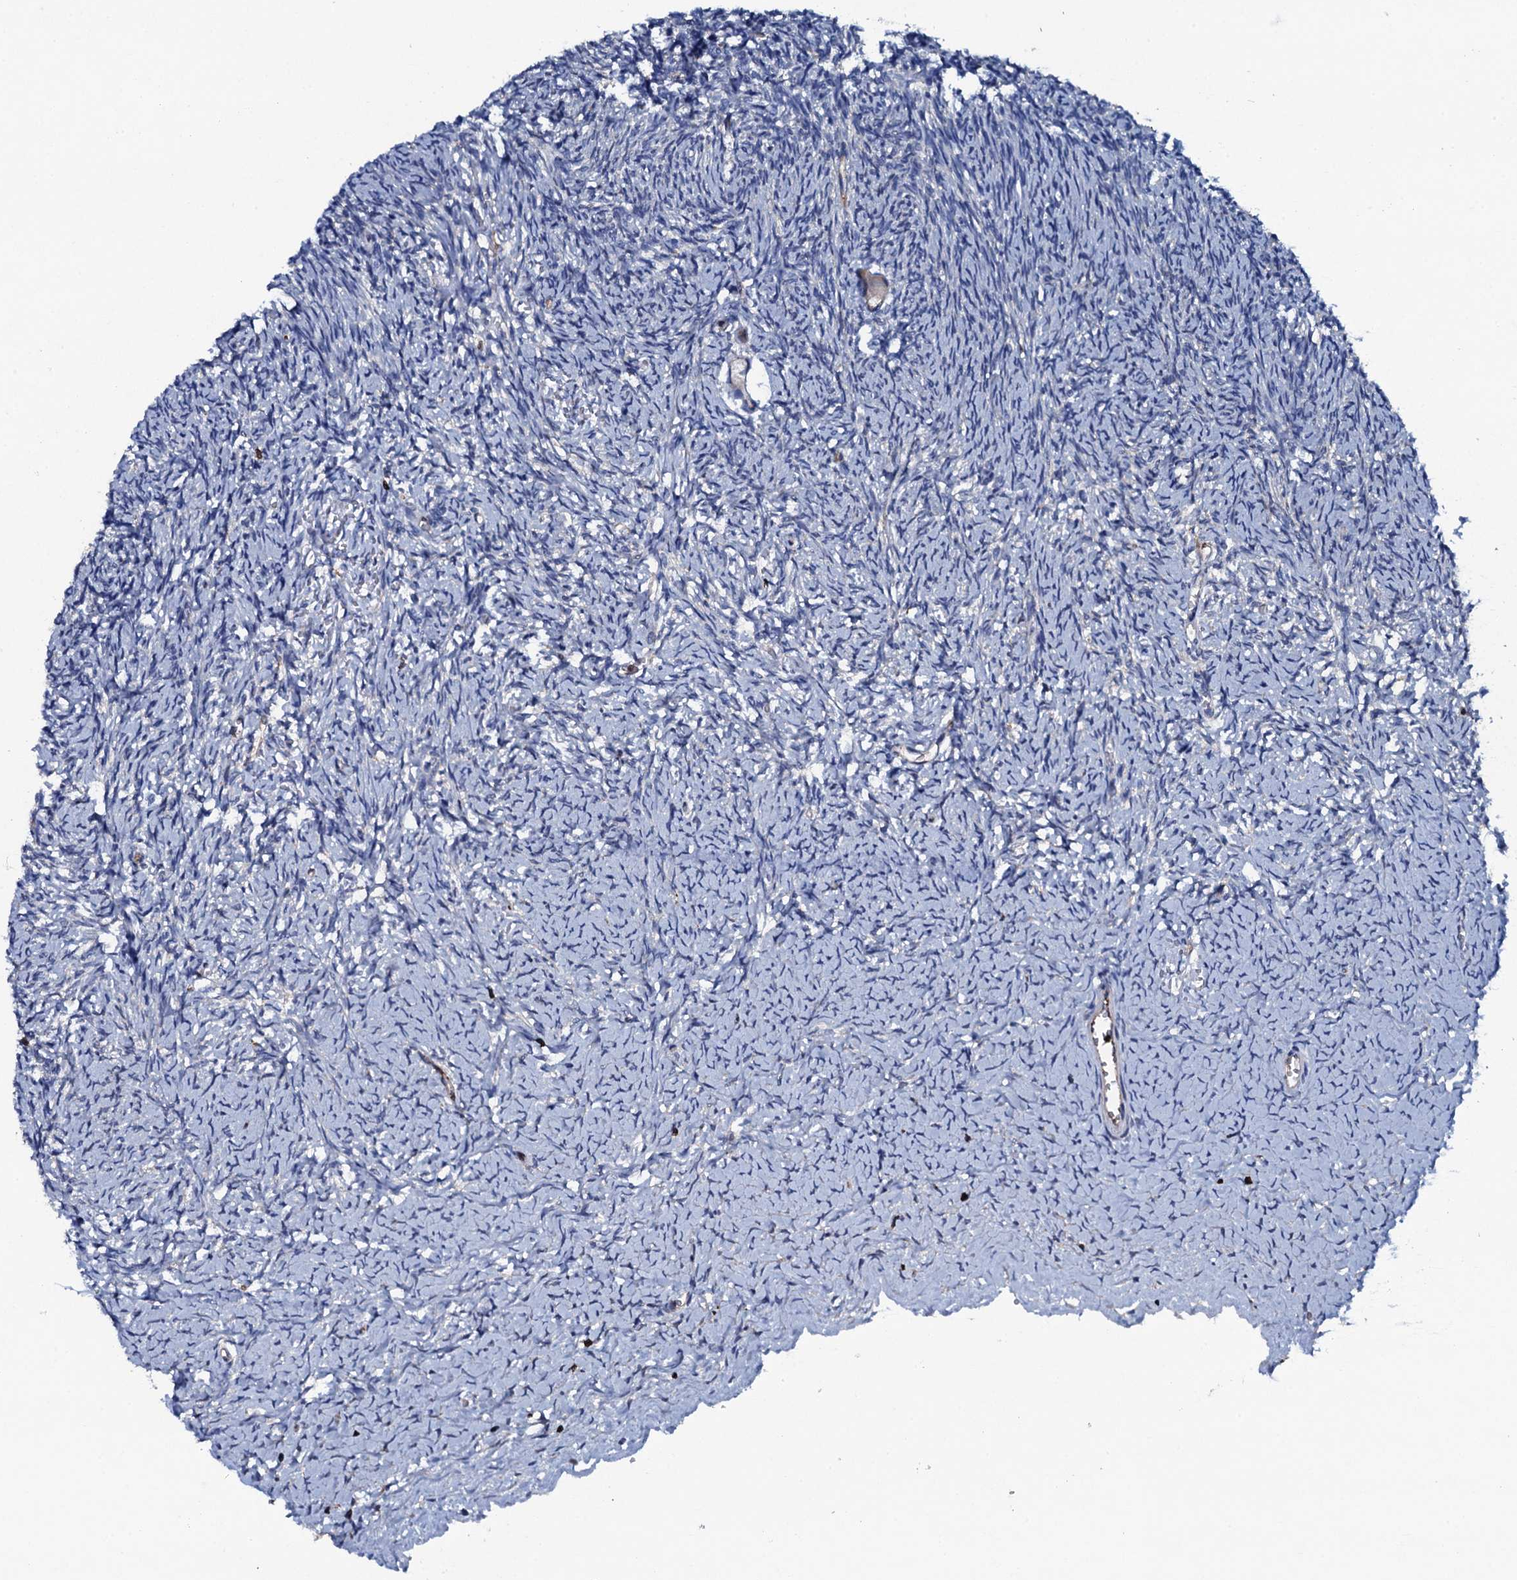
{"staining": {"intensity": "negative", "quantity": "none", "location": "none"}, "tissue": "ovary", "cell_type": "Follicle cells", "image_type": "normal", "snomed": [{"axis": "morphology", "description": "Normal tissue, NOS"}, {"axis": "topography", "description": "Ovary"}], "caption": "IHC of benign ovary reveals no staining in follicle cells. Brightfield microscopy of IHC stained with DAB (3,3'-diaminobenzidine) (brown) and hematoxylin (blue), captured at high magnification.", "gene": "MS4A4E", "patient": {"sex": "female", "age": 39}}